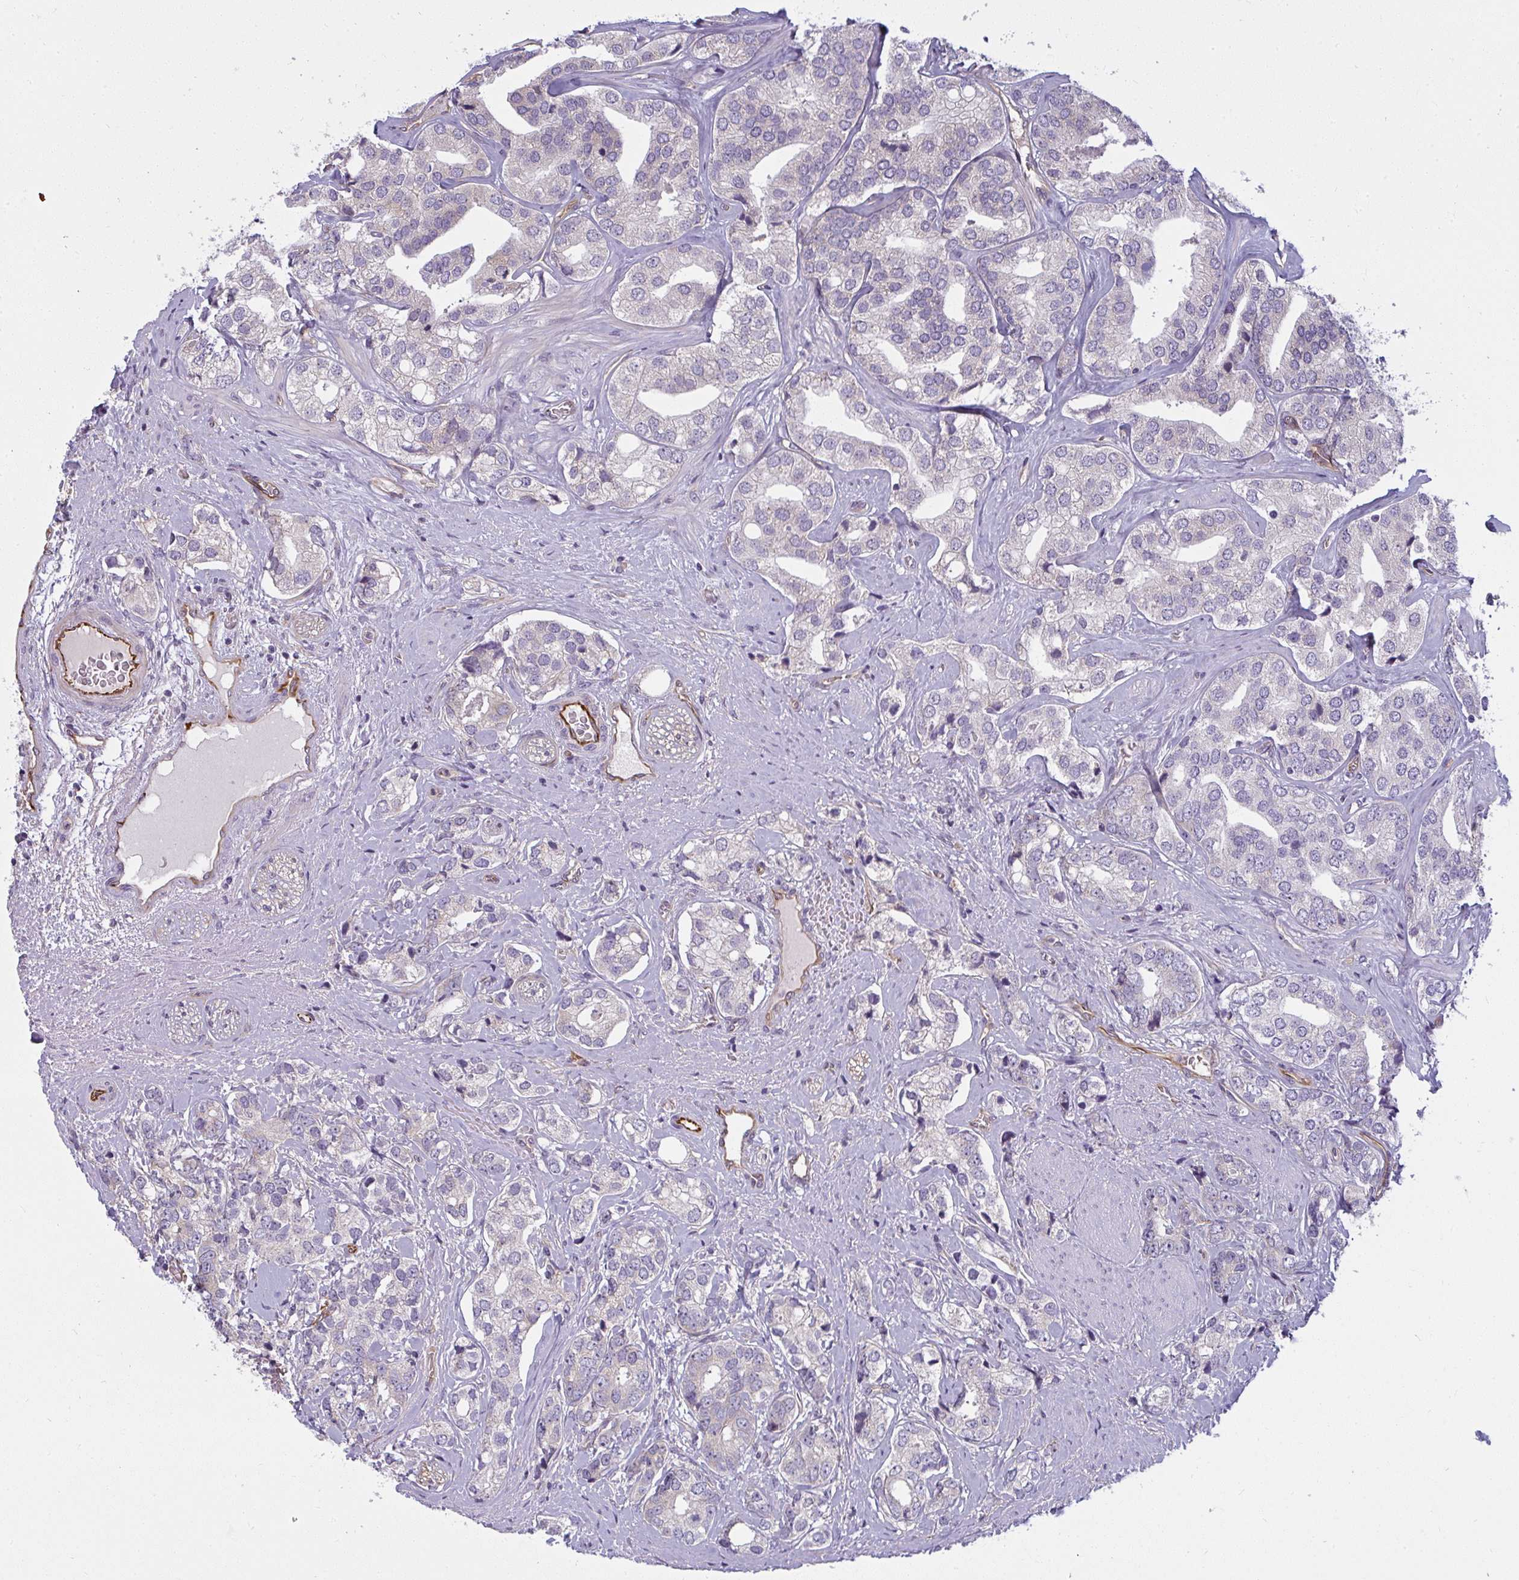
{"staining": {"intensity": "negative", "quantity": "none", "location": "none"}, "tissue": "prostate cancer", "cell_type": "Tumor cells", "image_type": "cancer", "snomed": [{"axis": "morphology", "description": "Adenocarcinoma, High grade"}, {"axis": "topography", "description": "Prostate"}], "caption": "A photomicrograph of prostate cancer (adenocarcinoma (high-grade)) stained for a protein exhibits no brown staining in tumor cells.", "gene": "IFIT3", "patient": {"sex": "male", "age": 58}}